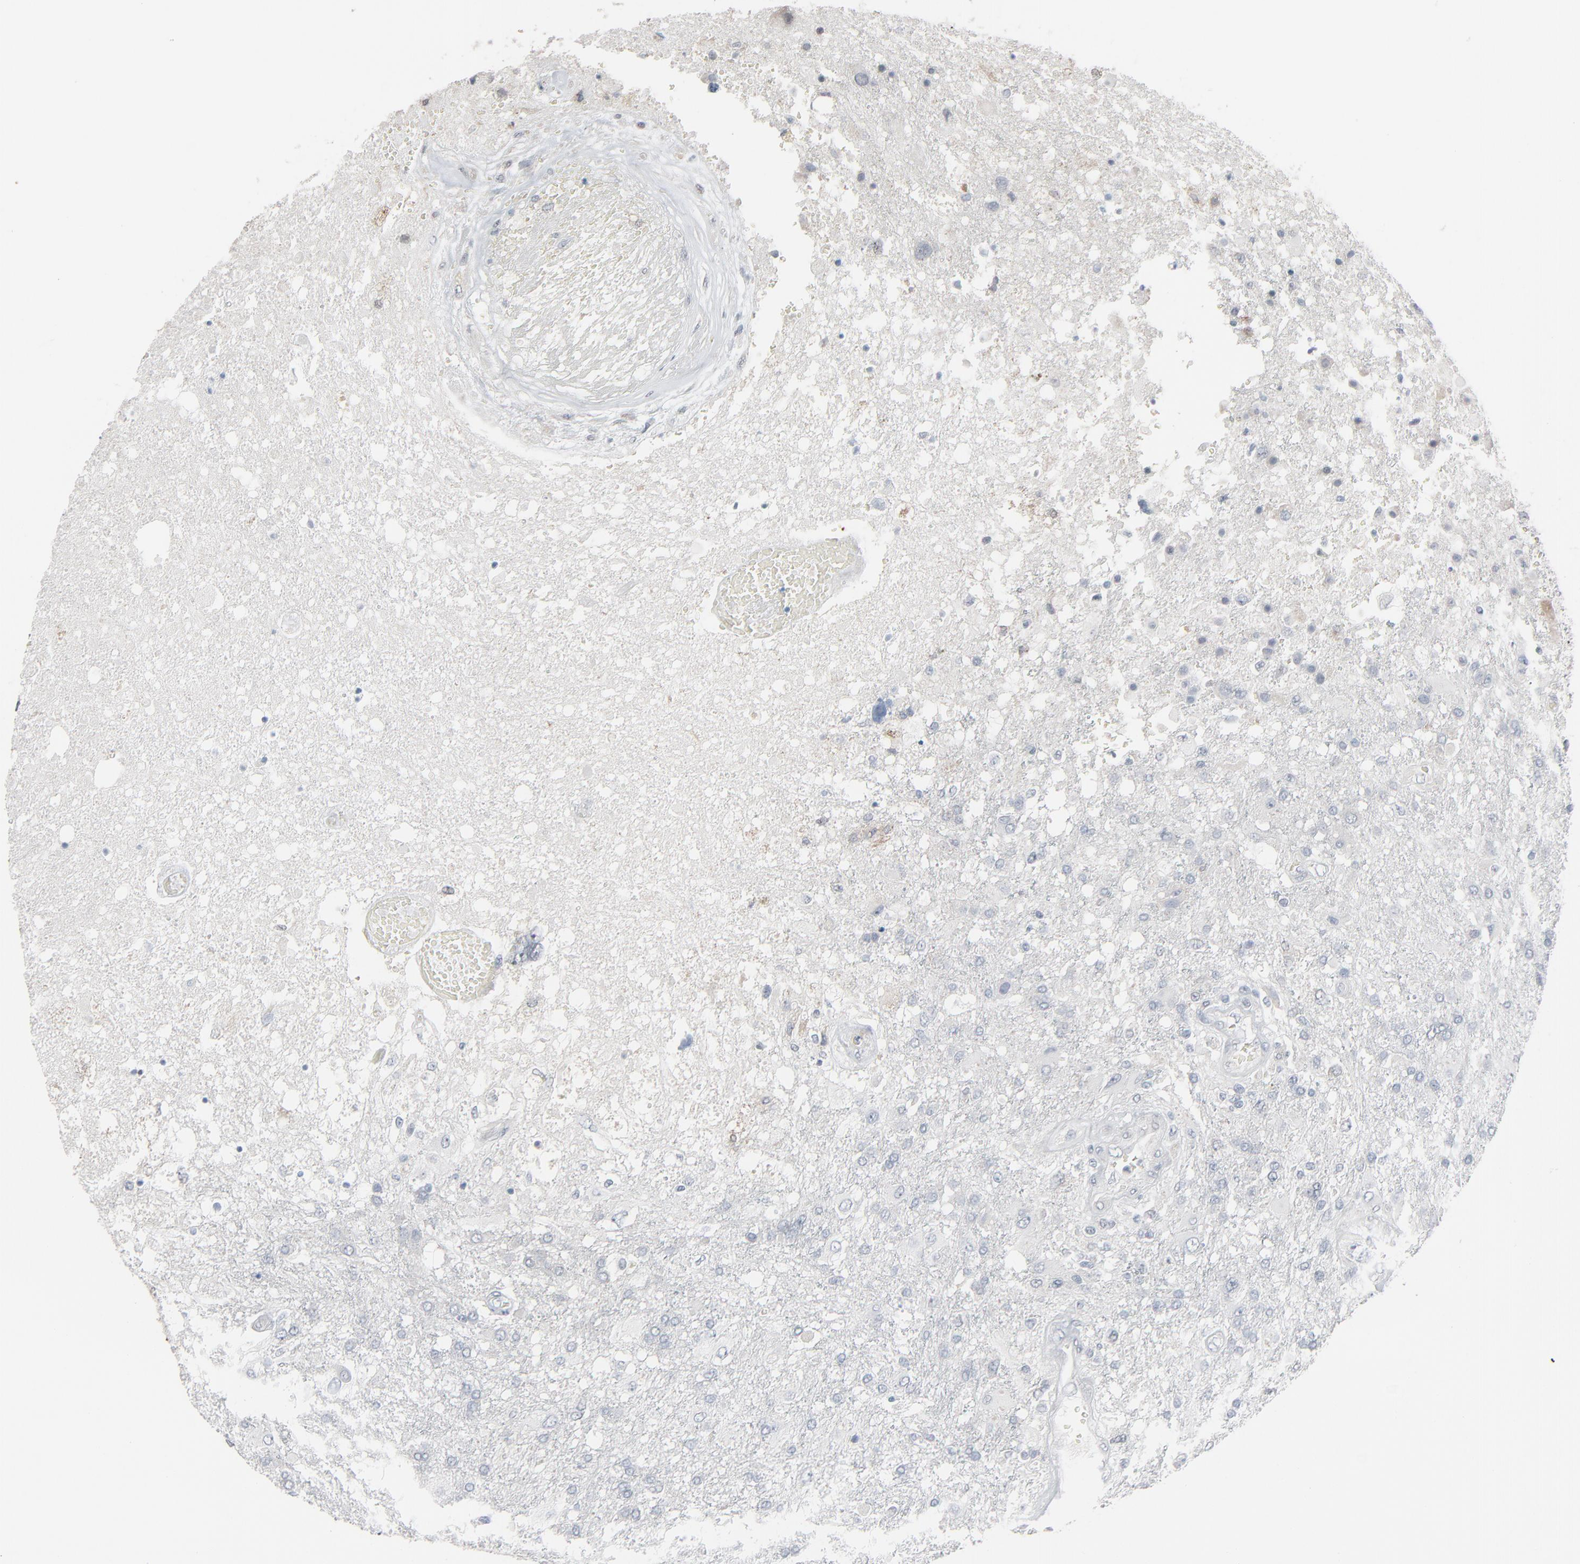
{"staining": {"intensity": "negative", "quantity": "none", "location": "none"}, "tissue": "glioma", "cell_type": "Tumor cells", "image_type": "cancer", "snomed": [{"axis": "morphology", "description": "Glioma, malignant, High grade"}, {"axis": "topography", "description": "Cerebral cortex"}], "caption": "Tumor cells are negative for brown protein staining in high-grade glioma (malignant).", "gene": "SAGE1", "patient": {"sex": "male", "age": 79}}